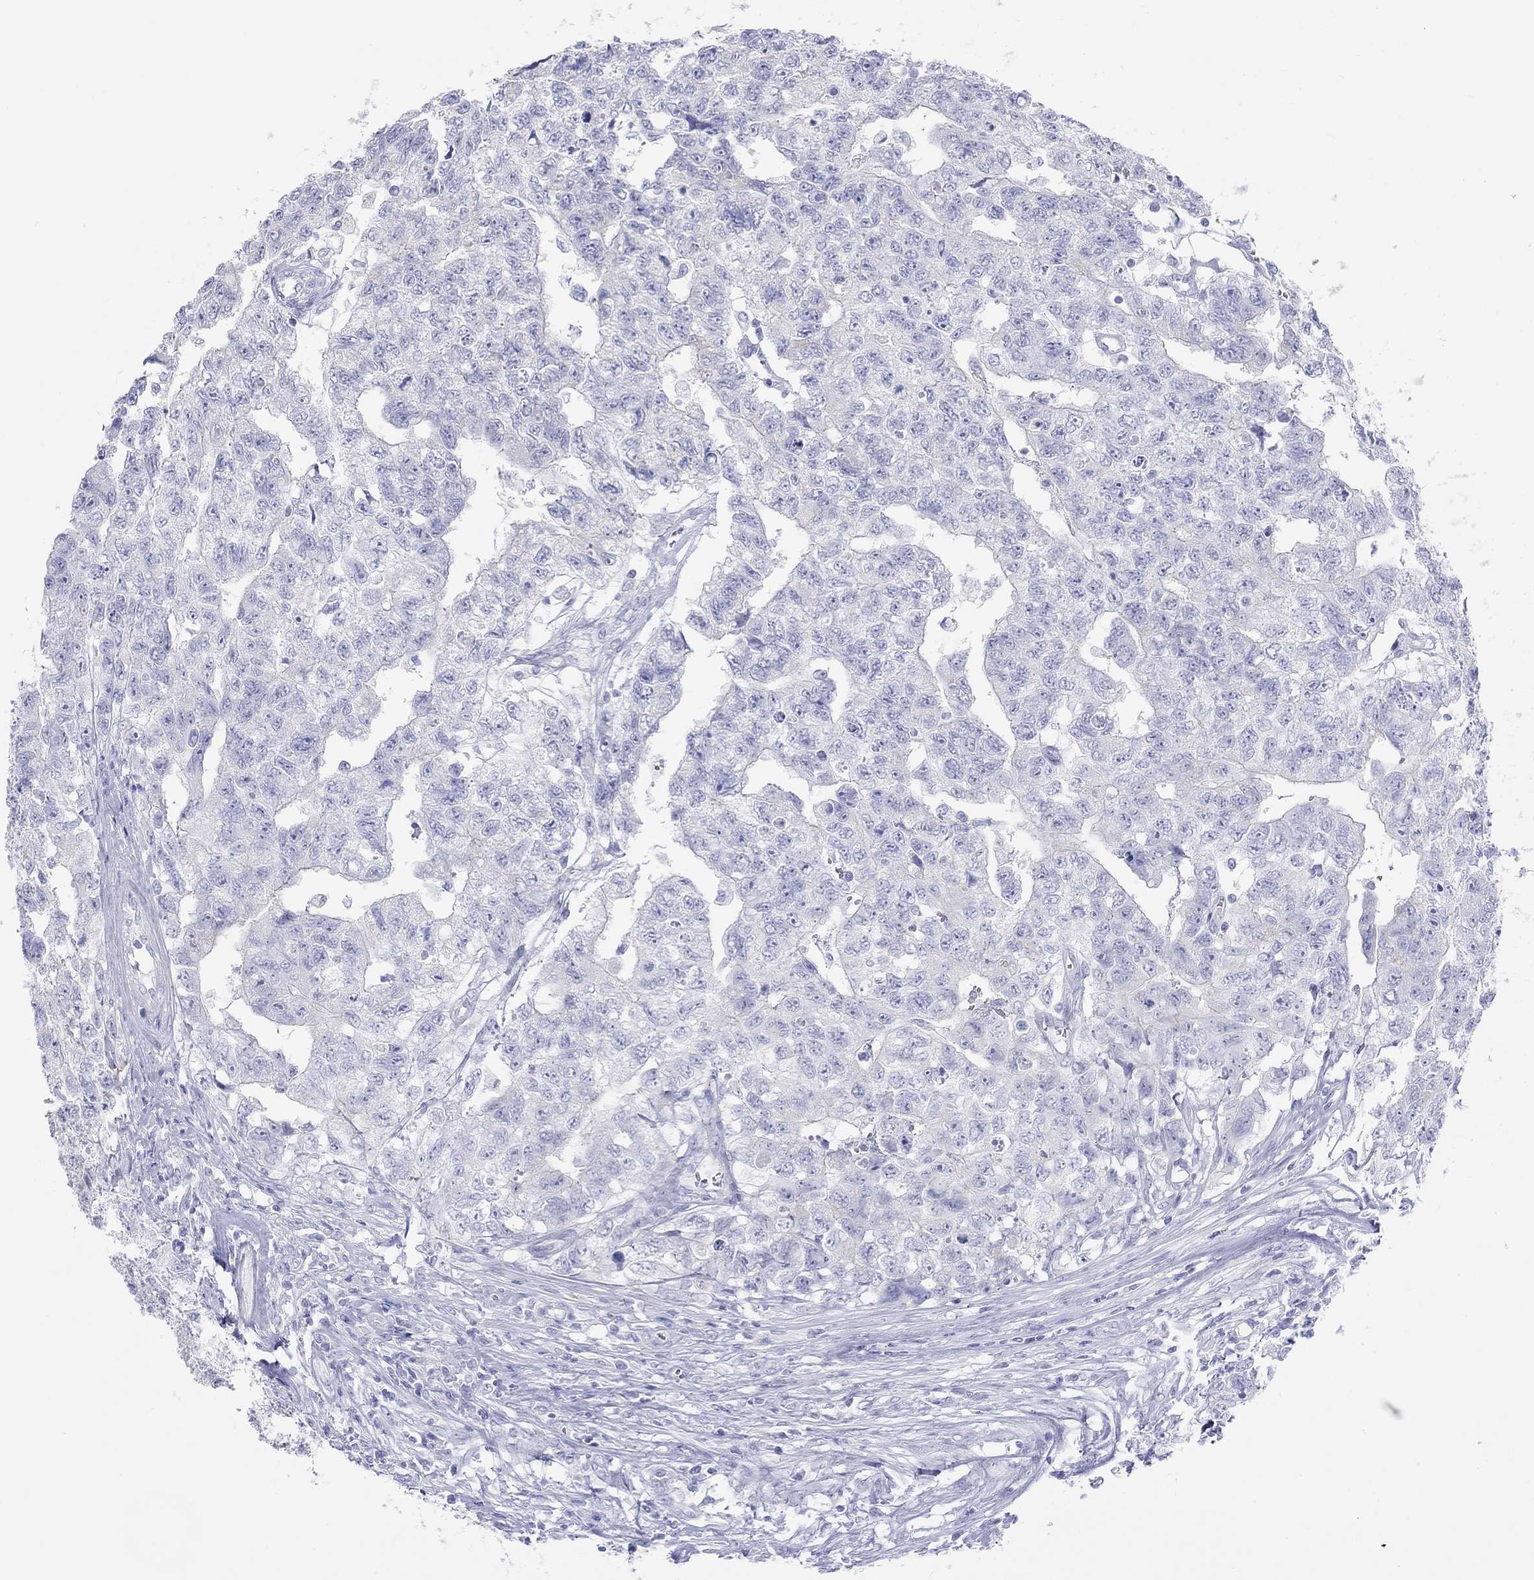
{"staining": {"intensity": "negative", "quantity": "none", "location": "none"}, "tissue": "testis cancer", "cell_type": "Tumor cells", "image_type": "cancer", "snomed": [{"axis": "morphology", "description": "Carcinoma, Embryonal, NOS"}, {"axis": "topography", "description": "Testis"}], "caption": "Immunohistochemical staining of testis cancer demonstrates no significant staining in tumor cells.", "gene": "SPATA9", "patient": {"sex": "male", "age": 24}}